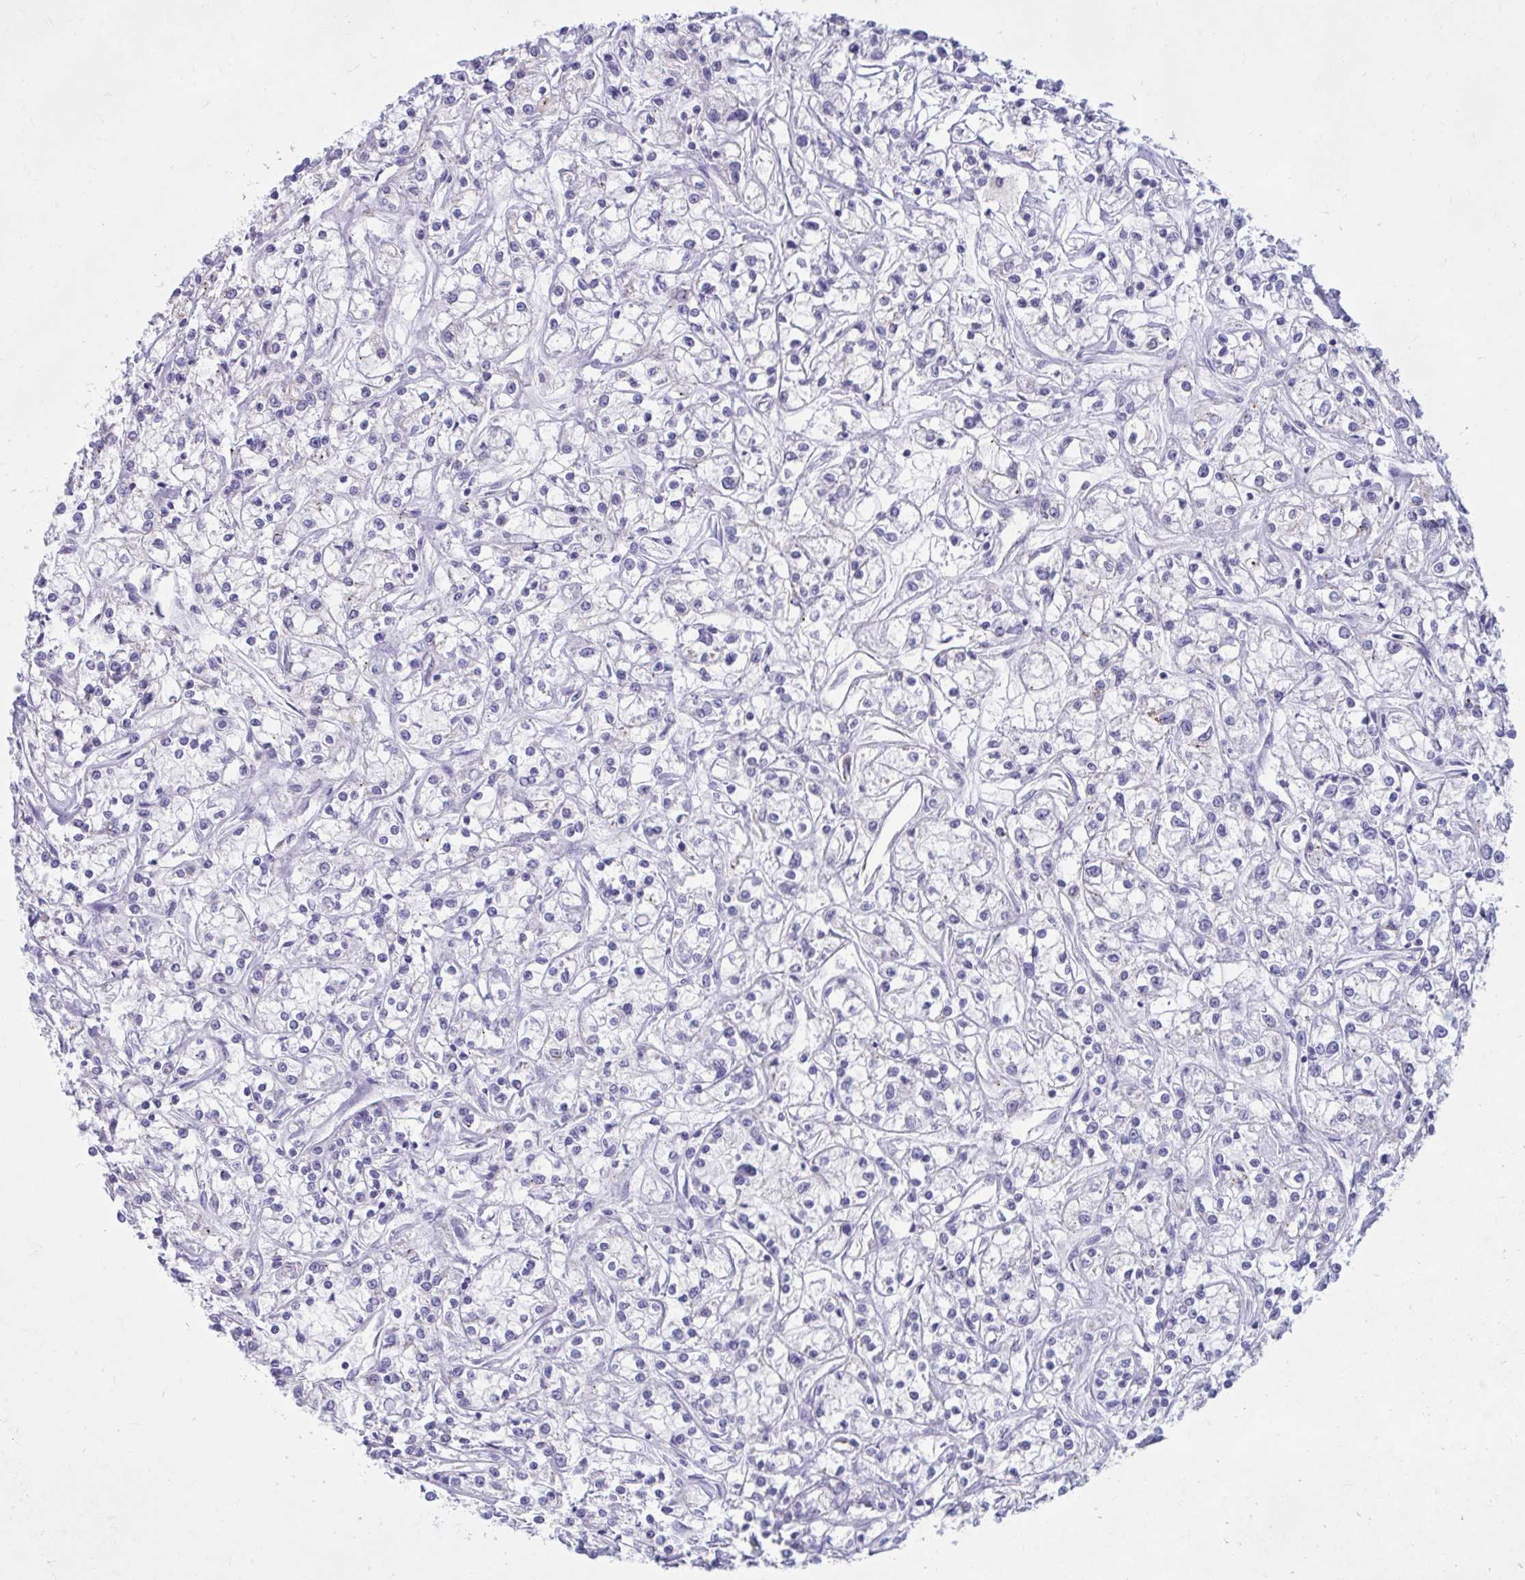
{"staining": {"intensity": "negative", "quantity": "none", "location": "none"}, "tissue": "renal cancer", "cell_type": "Tumor cells", "image_type": "cancer", "snomed": [{"axis": "morphology", "description": "Adenocarcinoma, NOS"}, {"axis": "topography", "description": "Kidney"}], "caption": "DAB immunohistochemical staining of human renal cancer demonstrates no significant staining in tumor cells.", "gene": "PROSER1", "patient": {"sex": "female", "age": 59}}